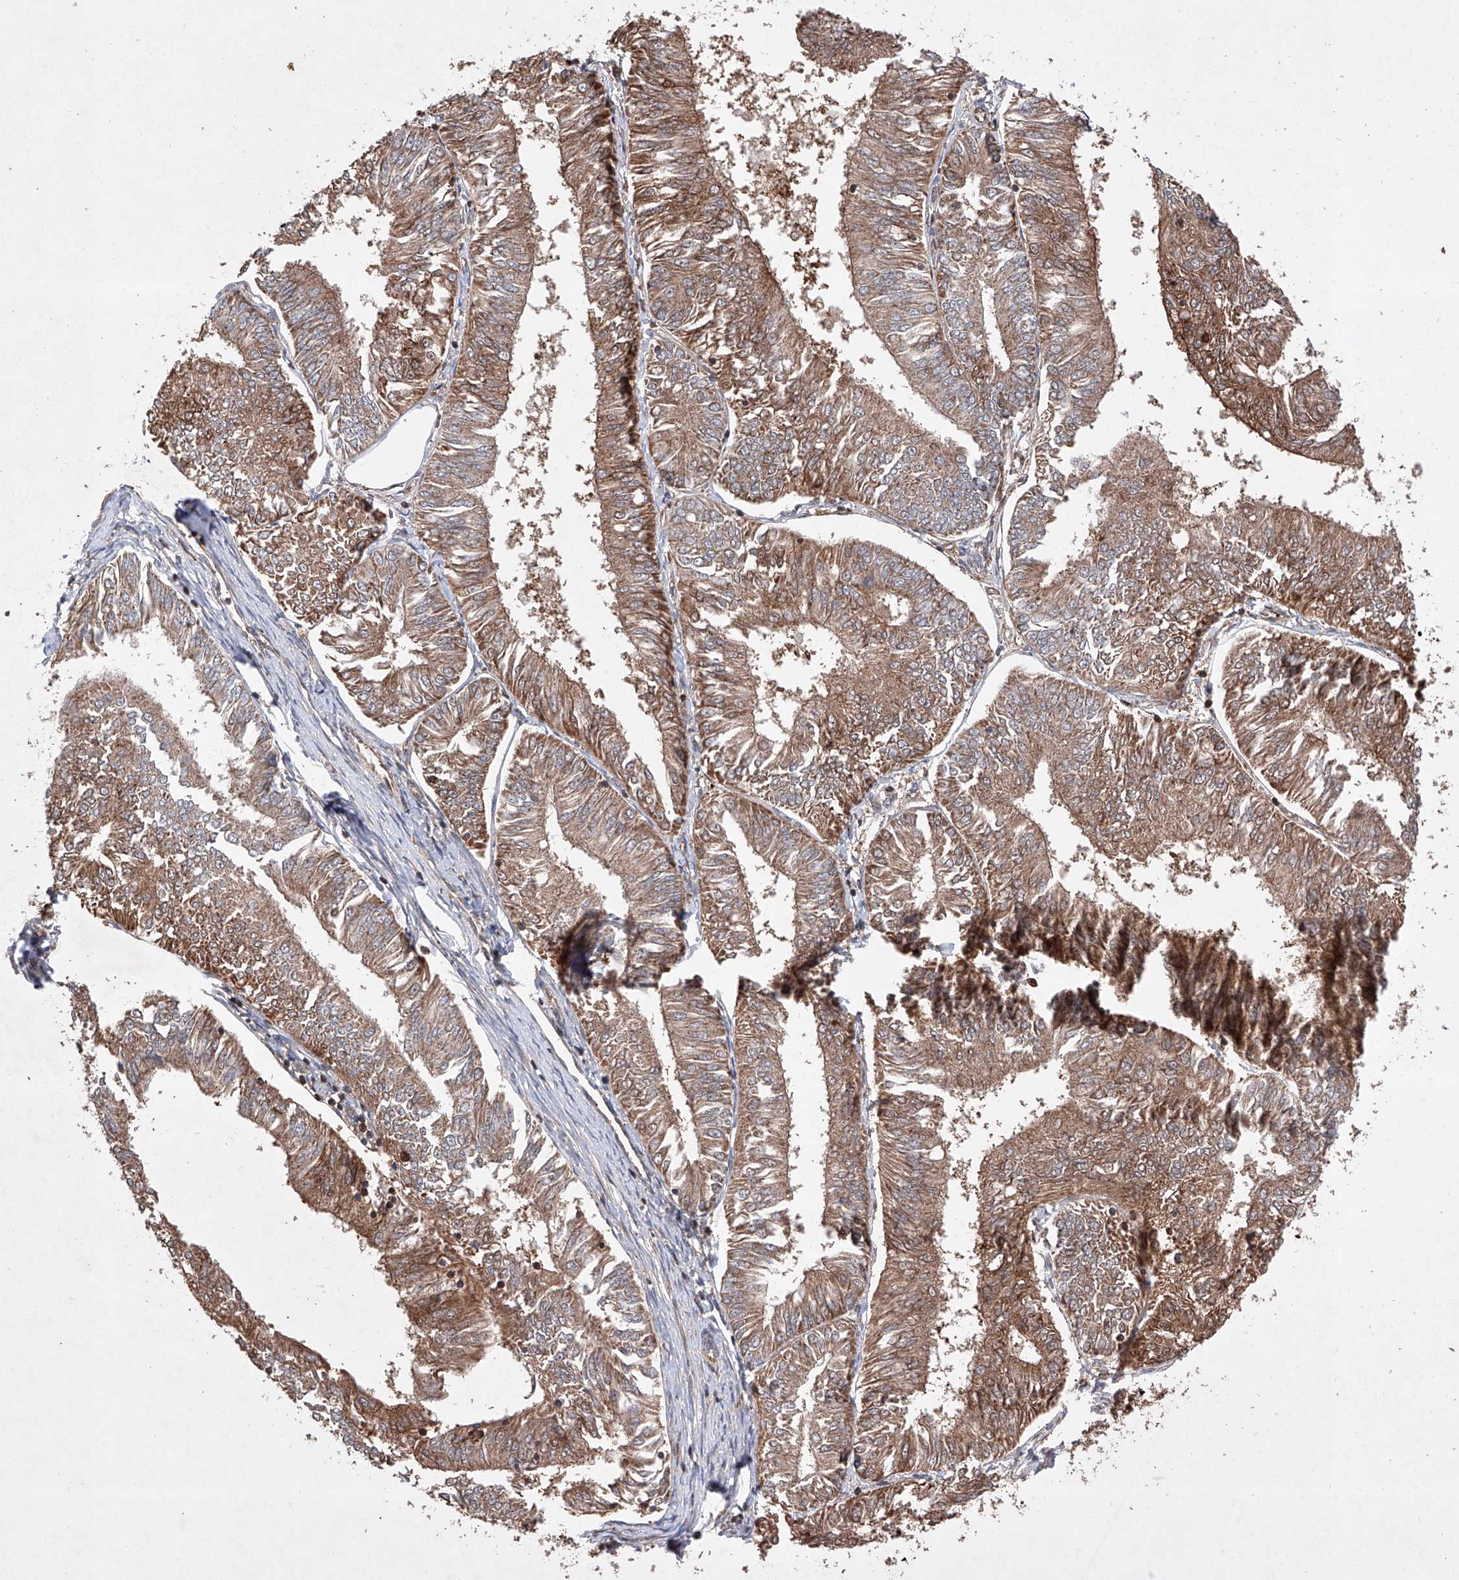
{"staining": {"intensity": "moderate", "quantity": ">75%", "location": "cytoplasmic/membranous"}, "tissue": "endometrial cancer", "cell_type": "Tumor cells", "image_type": "cancer", "snomed": [{"axis": "morphology", "description": "Adenocarcinoma, NOS"}, {"axis": "topography", "description": "Endometrium"}], "caption": "Immunohistochemical staining of endometrial cancer (adenocarcinoma) displays medium levels of moderate cytoplasmic/membranous protein staining in about >75% of tumor cells.", "gene": "TIMM23", "patient": {"sex": "female", "age": 58}}